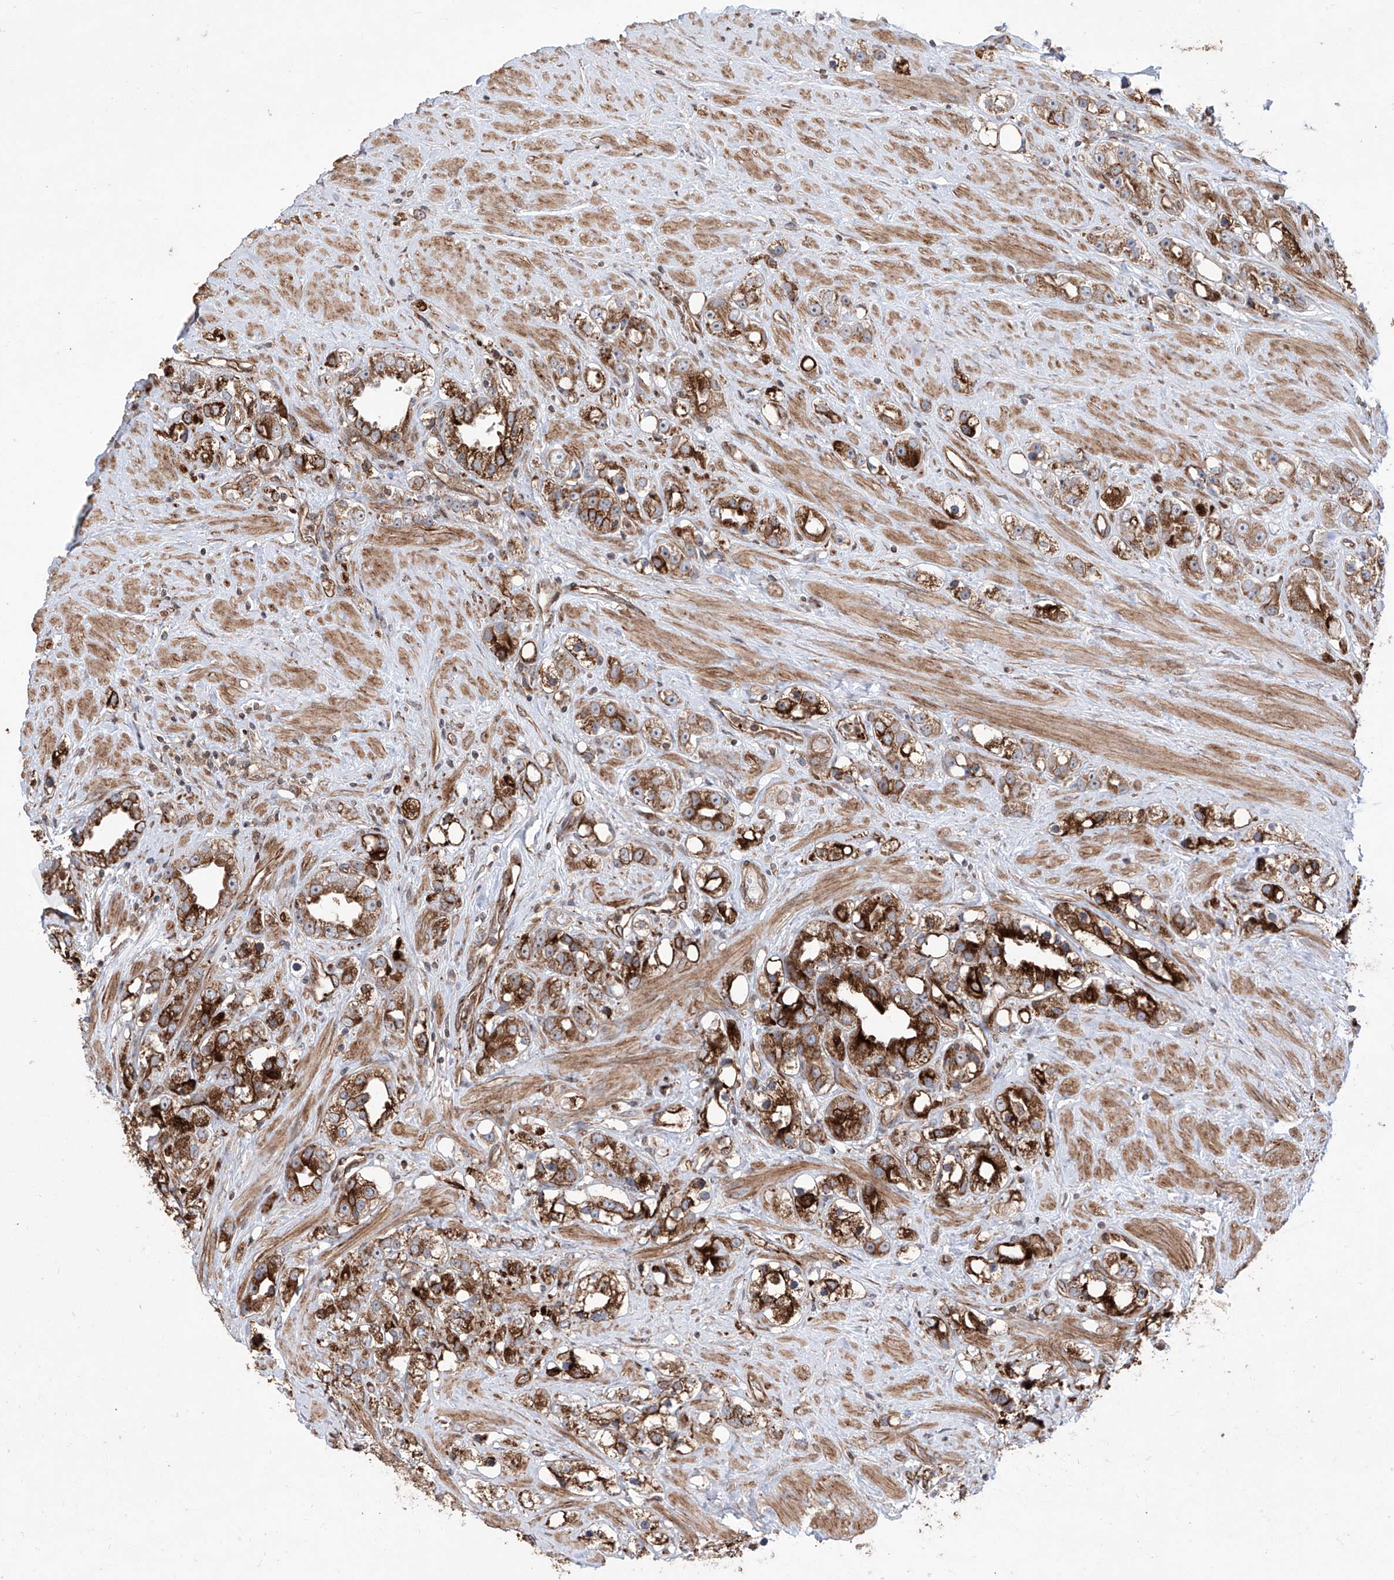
{"staining": {"intensity": "strong", "quantity": ">75%", "location": "cytoplasmic/membranous"}, "tissue": "prostate cancer", "cell_type": "Tumor cells", "image_type": "cancer", "snomed": [{"axis": "morphology", "description": "Adenocarcinoma, NOS"}, {"axis": "topography", "description": "Prostate"}], "caption": "A brown stain highlights strong cytoplasmic/membranous expression of a protein in prostate adenocarcinoma tumor cells.", "gene": "APAF1", "patient": {"sex": "male", "age": 79}}